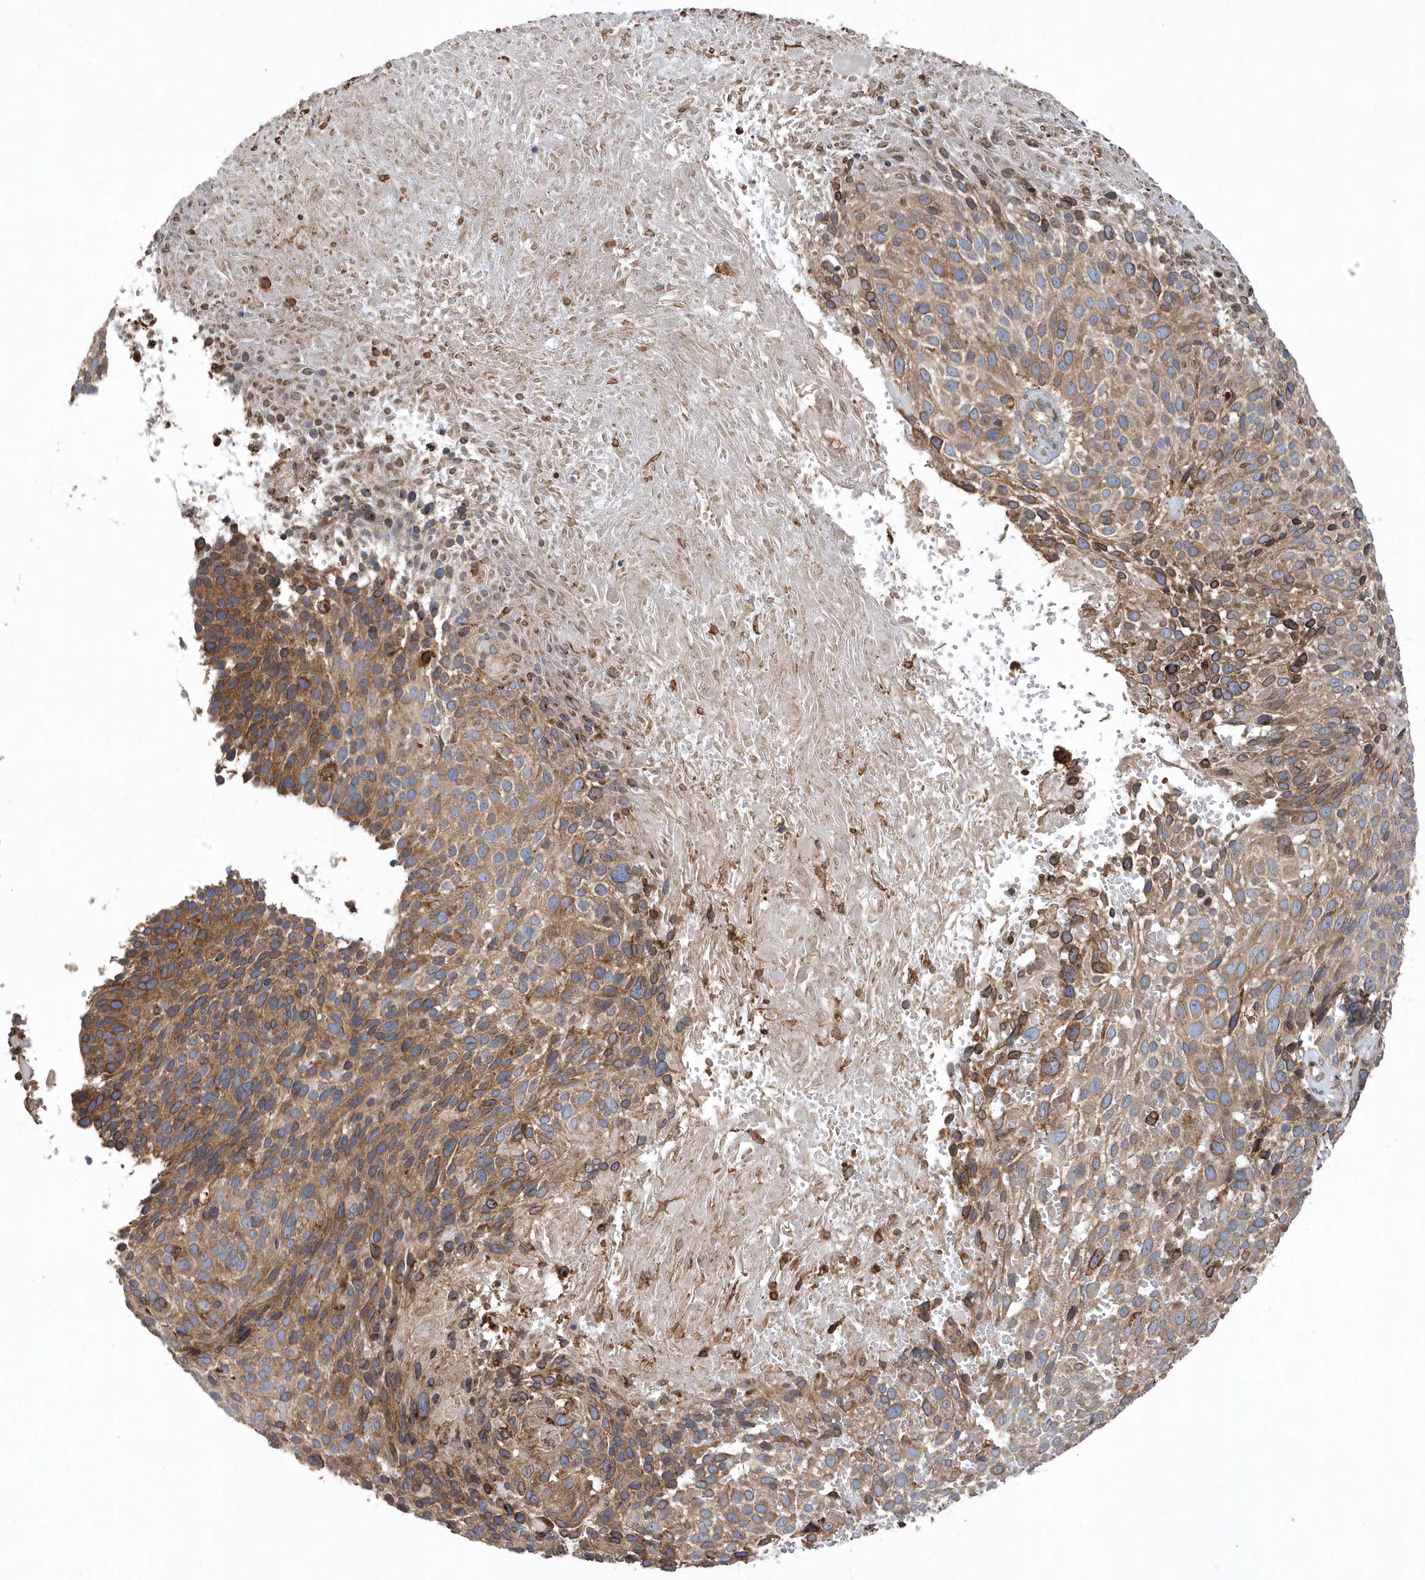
{"staining": {"intensity": "moderate", "quantity": ">75%", "location": "cytoplasmic/membranous"}, "tissue": "cervical cancer", "cell_type": "Tumor cells", "image_type": "cancer", "snomed": [{"axis": "morphology", "description": "Squamous cell carcinoma, NOS"}, {"axis": "topography", "description": "Cervix"}], "caption": "Protein staining of cervical cancer (squamous cell carcinoma) tissue demonstrates moderate cytoplasmic/membranous expression in about >75% of tumor cells.", "gene": "VAMP7", "patient": {"sex": "female", "age": 74}}